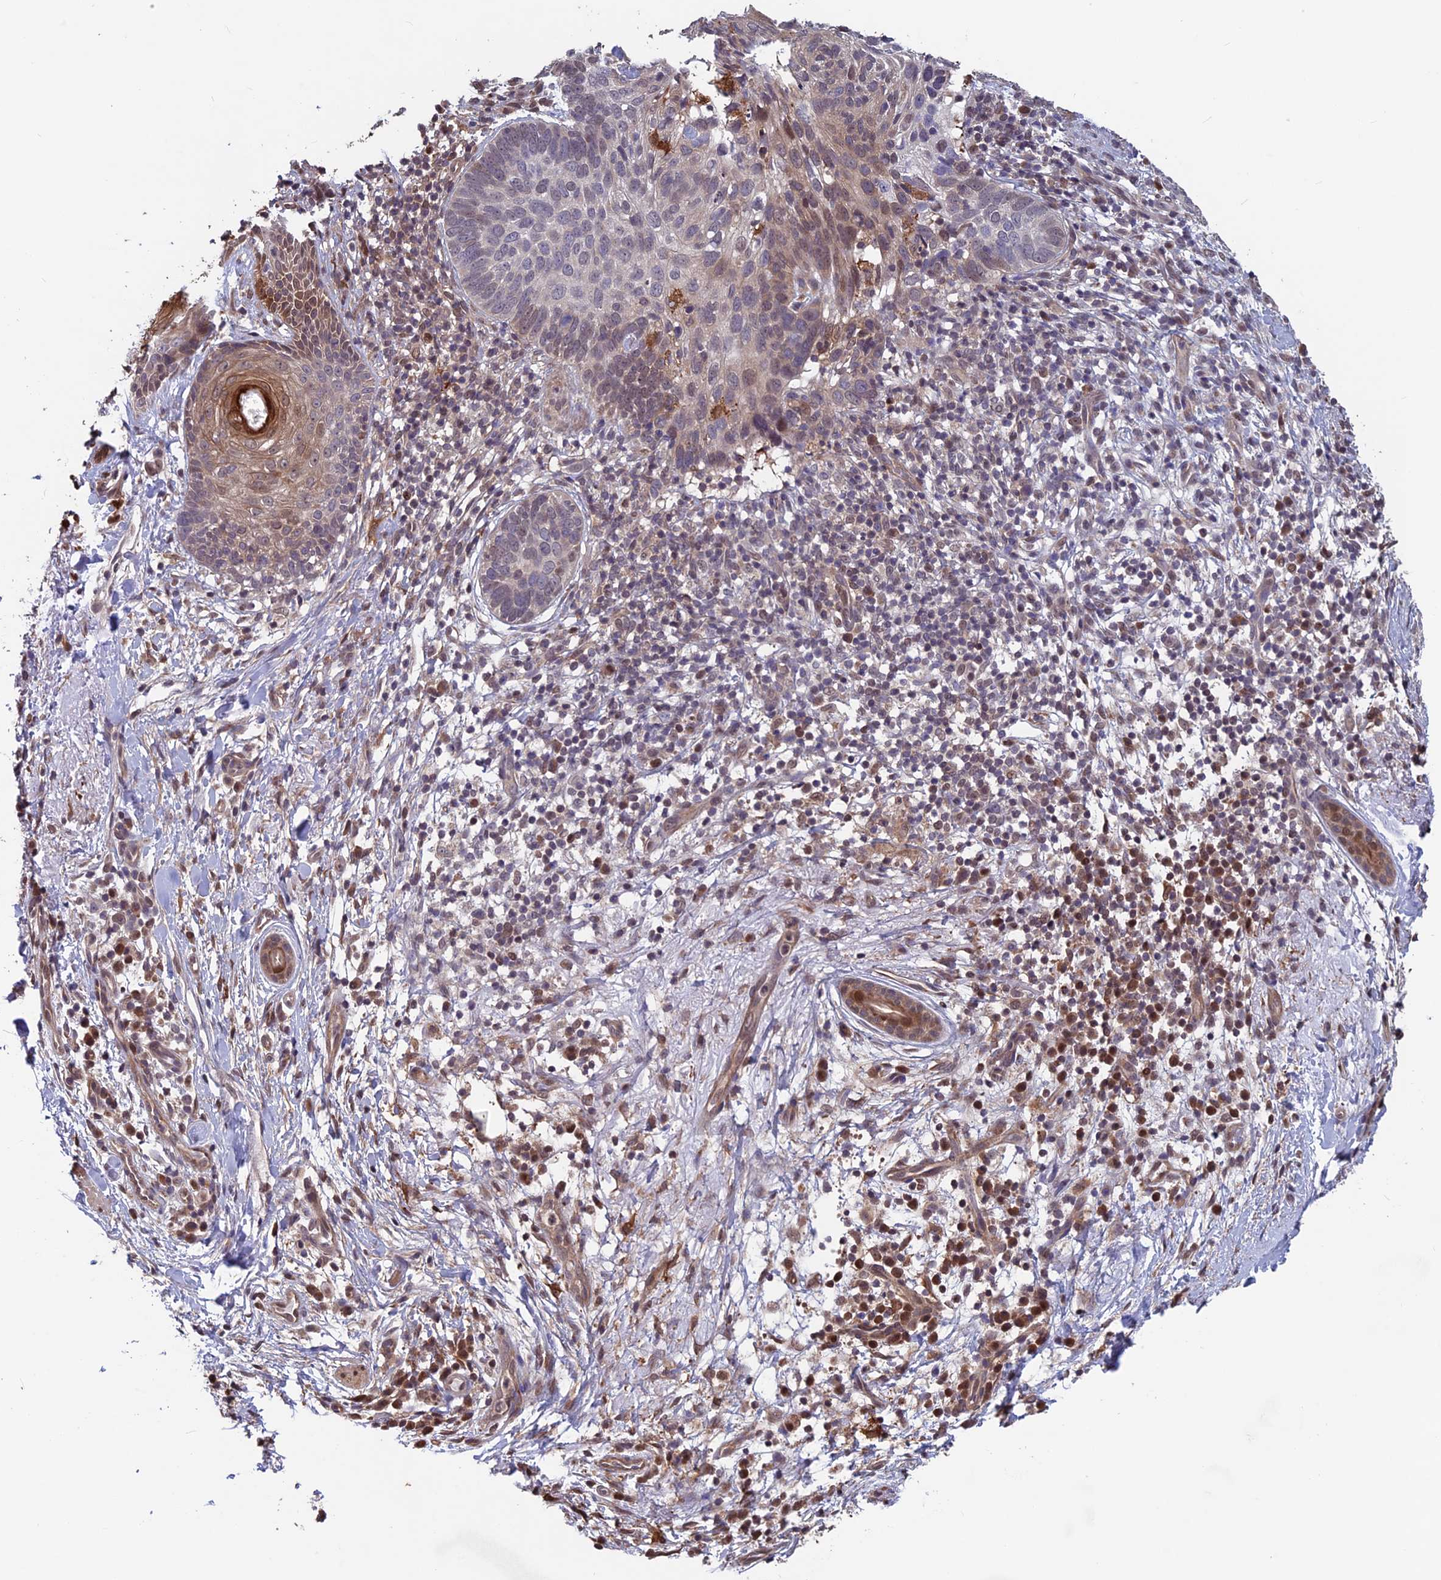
{"staining": {"intensity": "weak", "quantity": "<25%", "location": "cytoplasmic/membranous,nuclear"}, "tissue": "skin cancer", "cell_type": "Tumor cells", "image_type": "cancer", "snomed": [{"axis": "morphology", "description": "Basal cell carcinoma"}, {"axis": "topography", "description": "Skin"}], "caption": "A micrograph of human skin cancer (basal cell carcinoma) is negative for staining in tumor cells. (DAB (3,3'-diaminobenzidine) immunohistochemistry, high magnification).", "gene": "MAST2", "patient": {"sex": "male", "age": 85}}